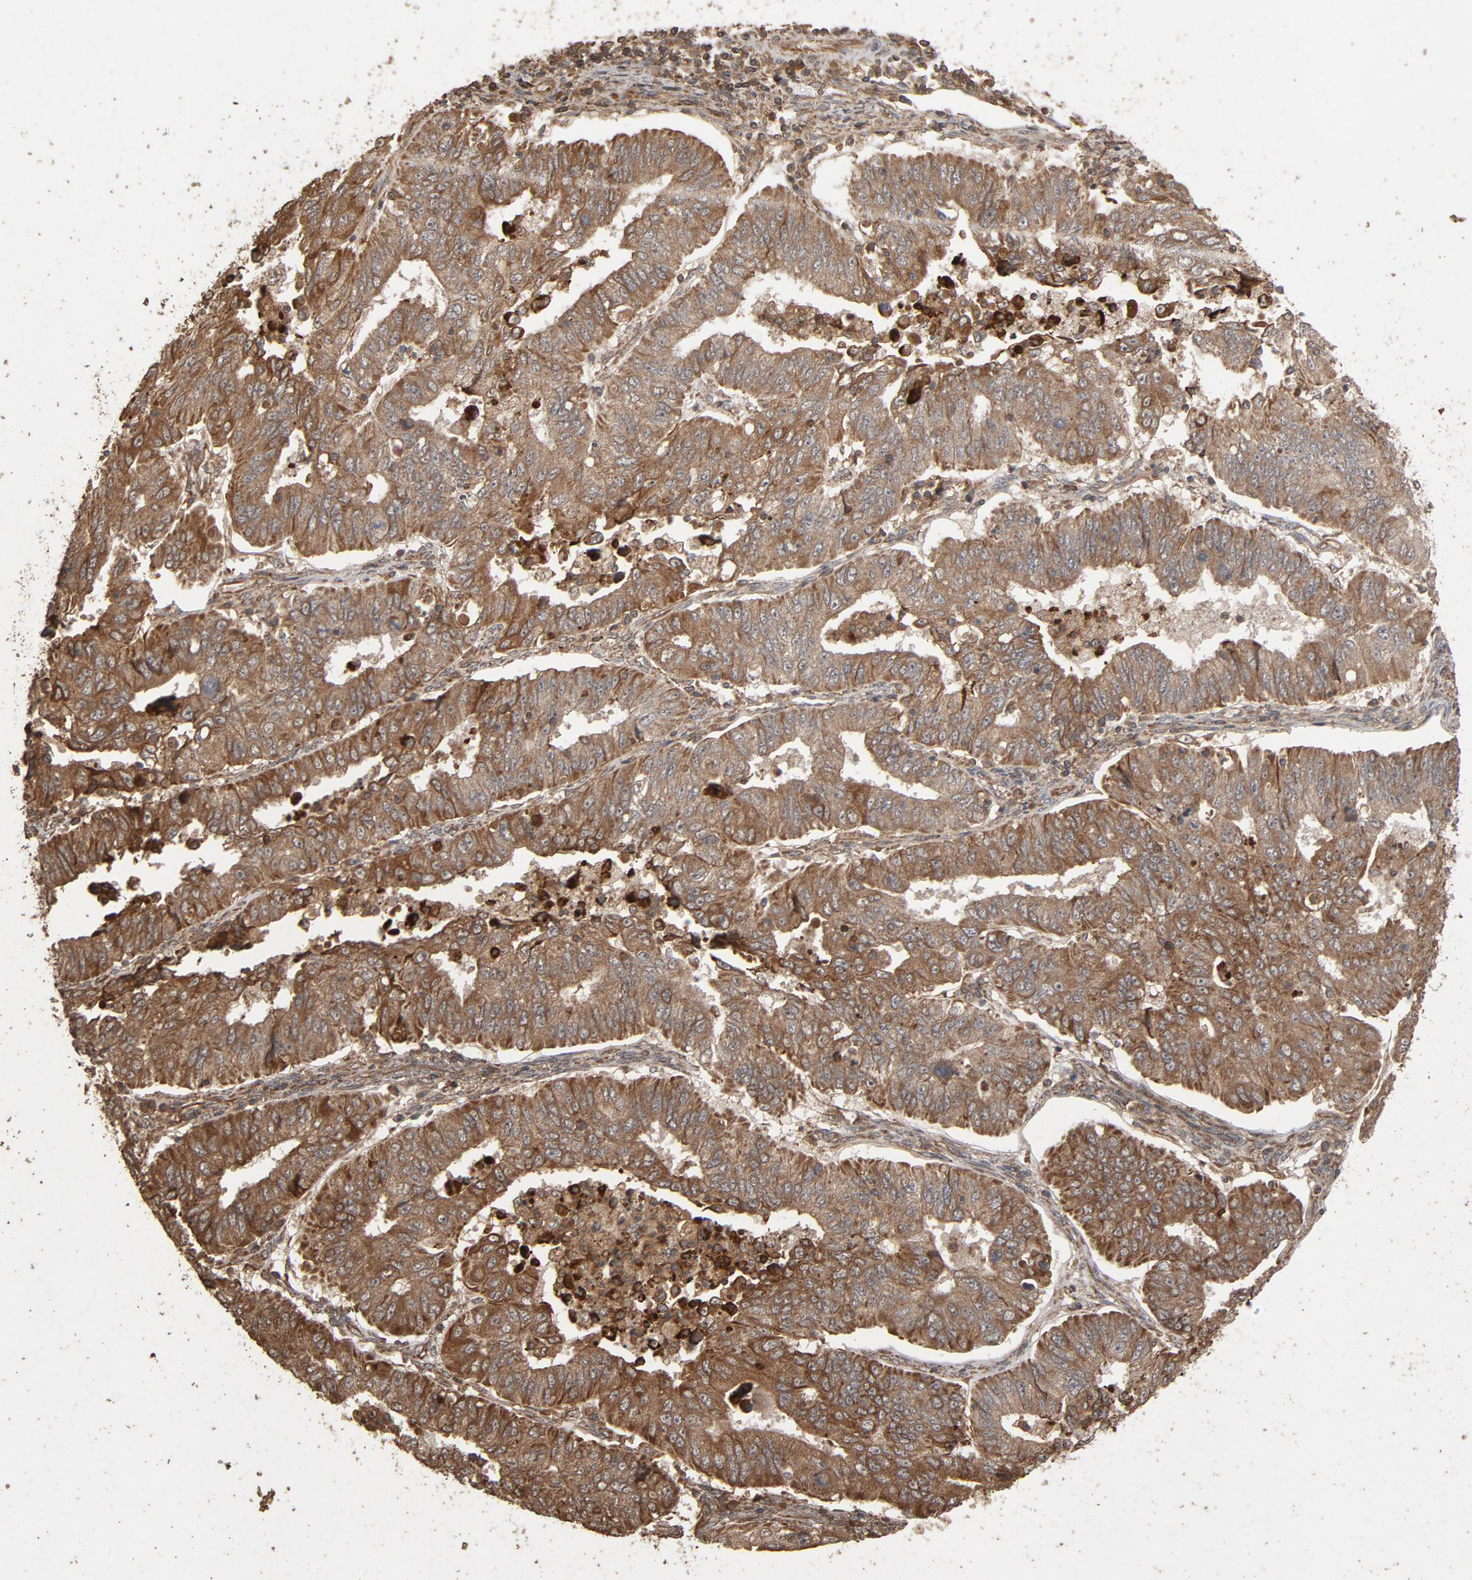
{"staining": {"intensity": "moderate", "quantity": ">75%", "location": "cytoplasmic/membranous"}, "tissue": "endometrial cancer", "cell_type": "Tumor cells", "image_type": "cancer", "snomed": [{"axis": "morphology", "description": "Adenocarcinoma, NOS"}, {"axis": "topography", "description": "Endometrium"}], "caption": "This micrograph shows IHC staining of adenocarcinoma (endometrial), with medium moderate cytoplasmic/membranous expression in about >75% of tumor cells.", "gene": "RPS6KA6", "patient": {"sex": "female", "age": 42}}